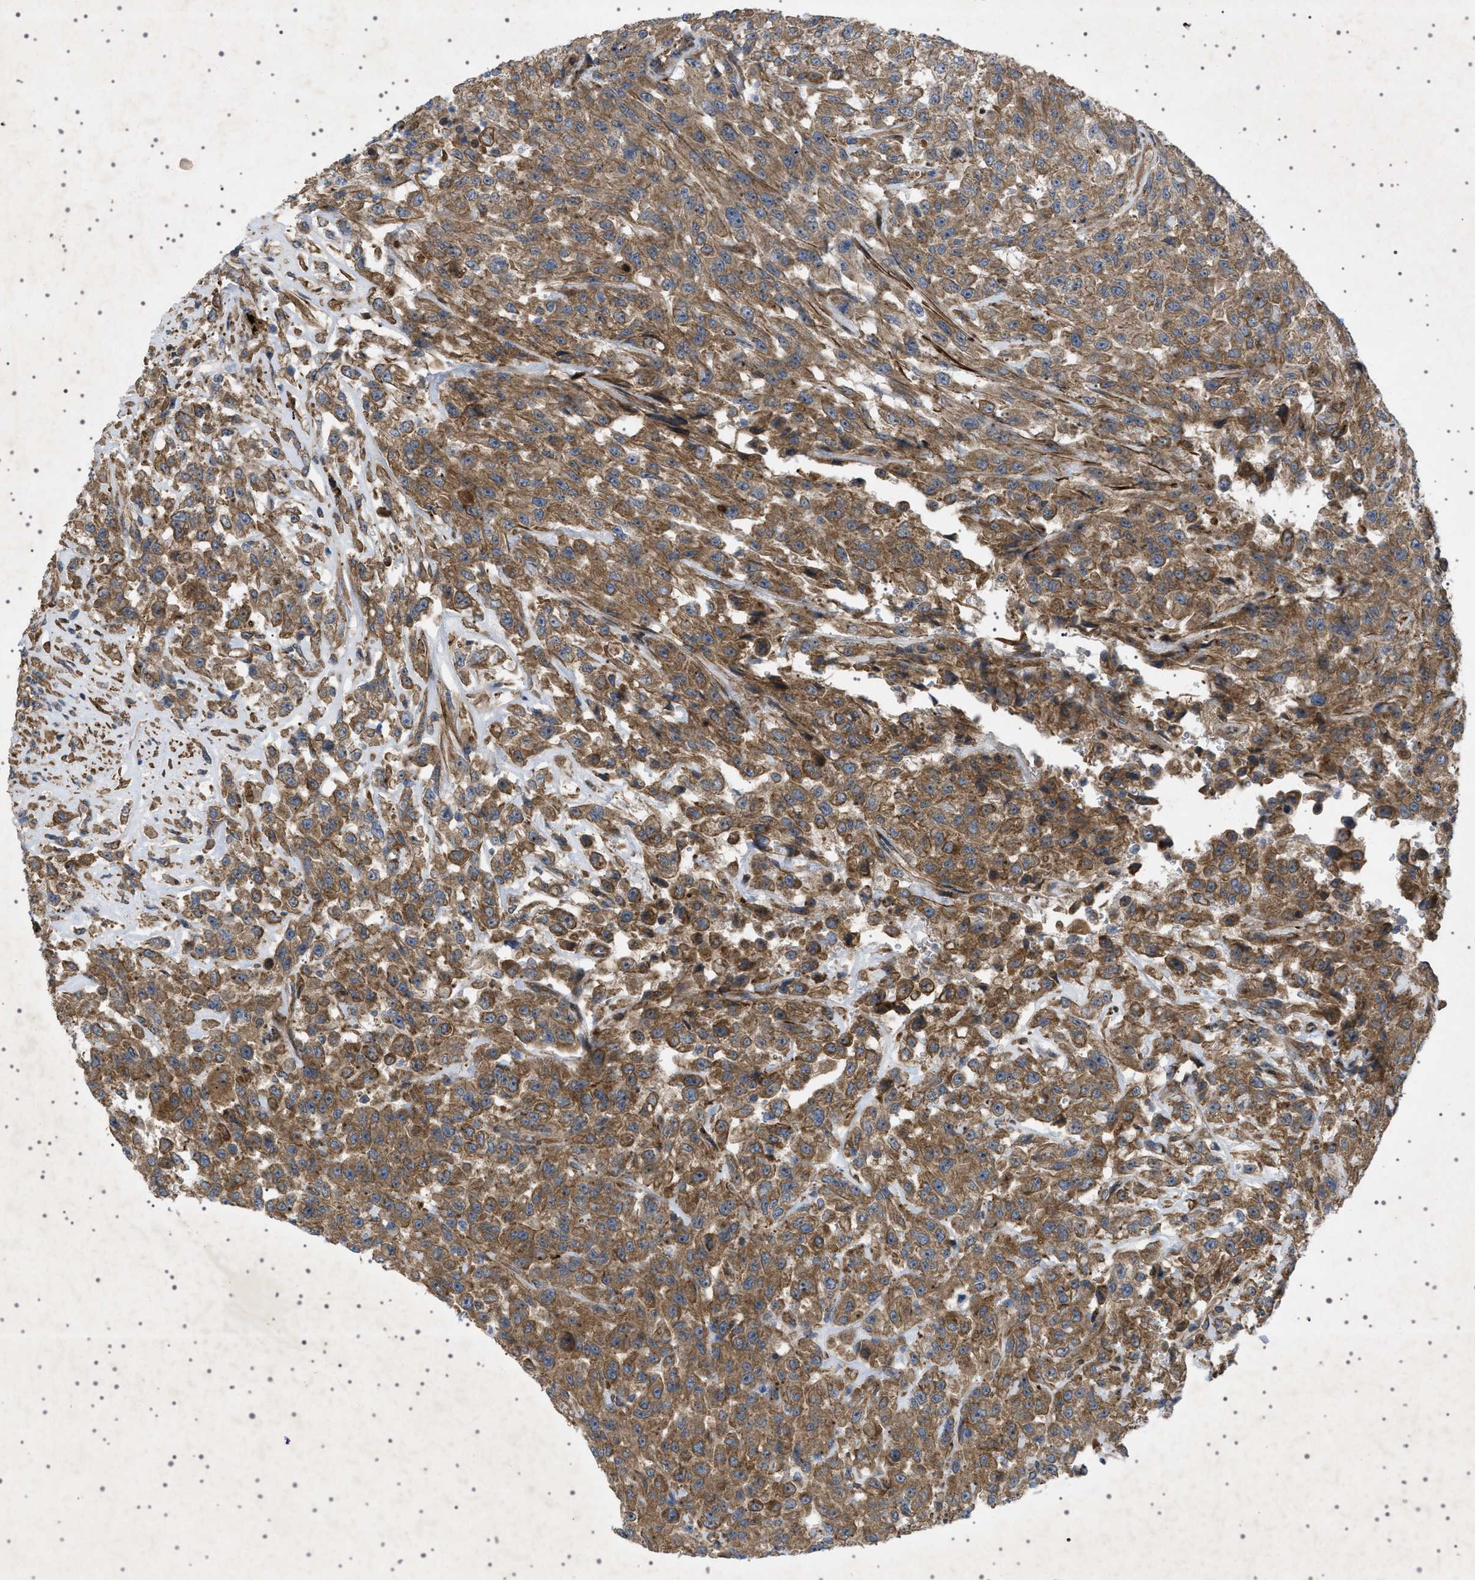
{"staining": {"intensity": "strong", "quantity": ">75%", "location": "cytoplasmic/membranous"}, "tissue": "urothelial cancer", "cell_type": "Tumor cells", "image_type": "cancer", "snomed": [{"axis": "morphology", "description": "Urothelial carcinoma, High grade"}, {"axis": "topography", "description": "Urinary bladder"}], "caption": "Urothelial carcinoma (high-grade) stained for a protein (brown) demonstrates strong cytoplasmic/membranous positive expression in approximately >75% of tumor cells.", "gene": "CCDC186", "patient": {"sex": "male", "age": 46}}